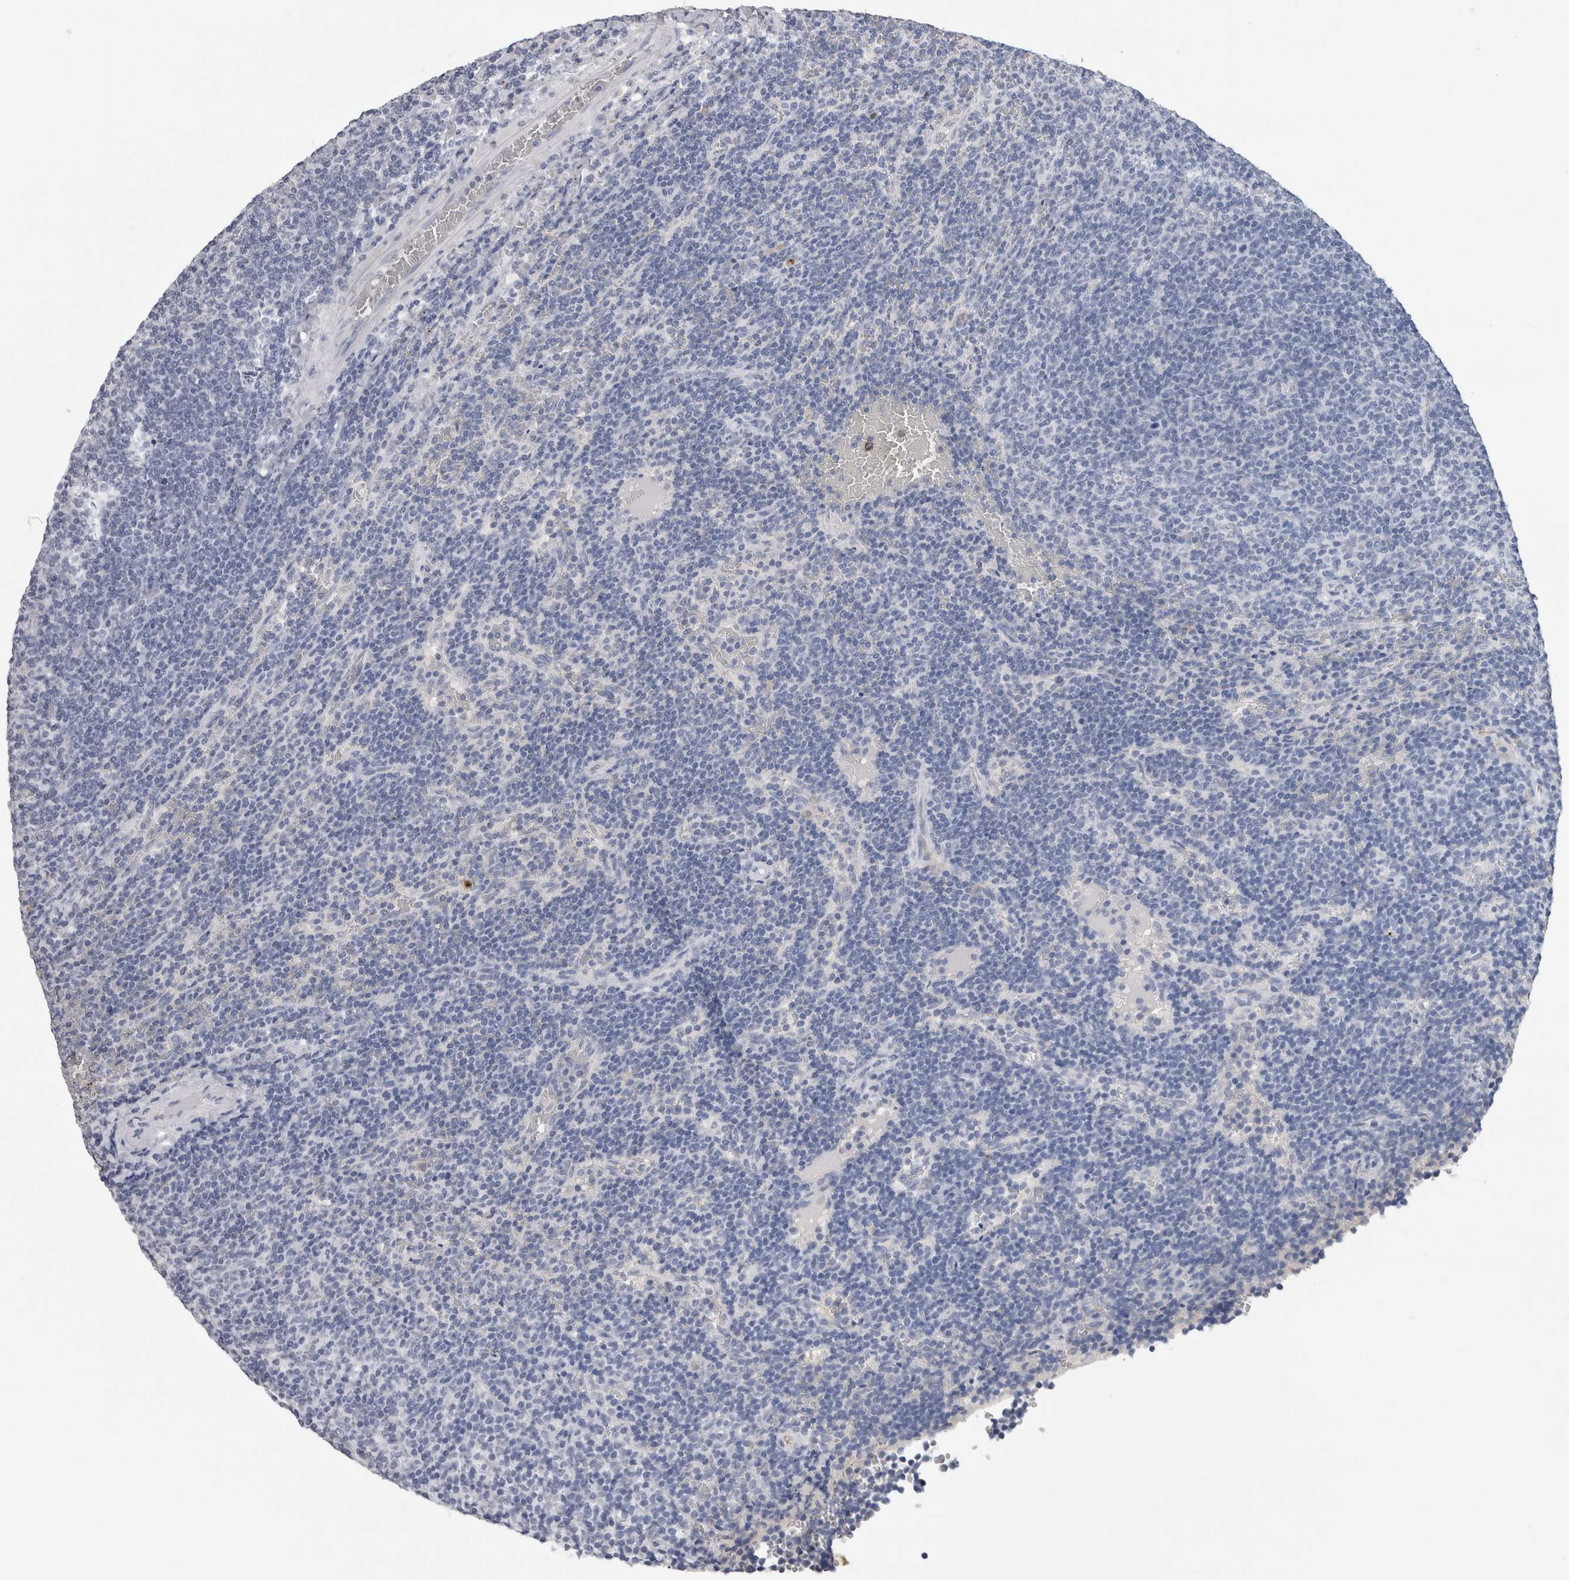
{"staining": {"intensity": "negative", "quantity": "none", "location": "none"}, "tissue": "lymphoma", "cell_type": "Tumor cells", "image_type": "cancer", "snomed": [{"axis": "morphology", "description": "Malignant lymphoma, non-Hodgkin's type, Low grade"}, {"axis": "topography", "description": "Spleen"}], "caption": "This is an immunohistochemistry (IHC) photomicrograph of human lymphoma. There is no positivity in tumor cells.", "gene": "FABP4", "patient": {"sex": "female", "age": 50}}